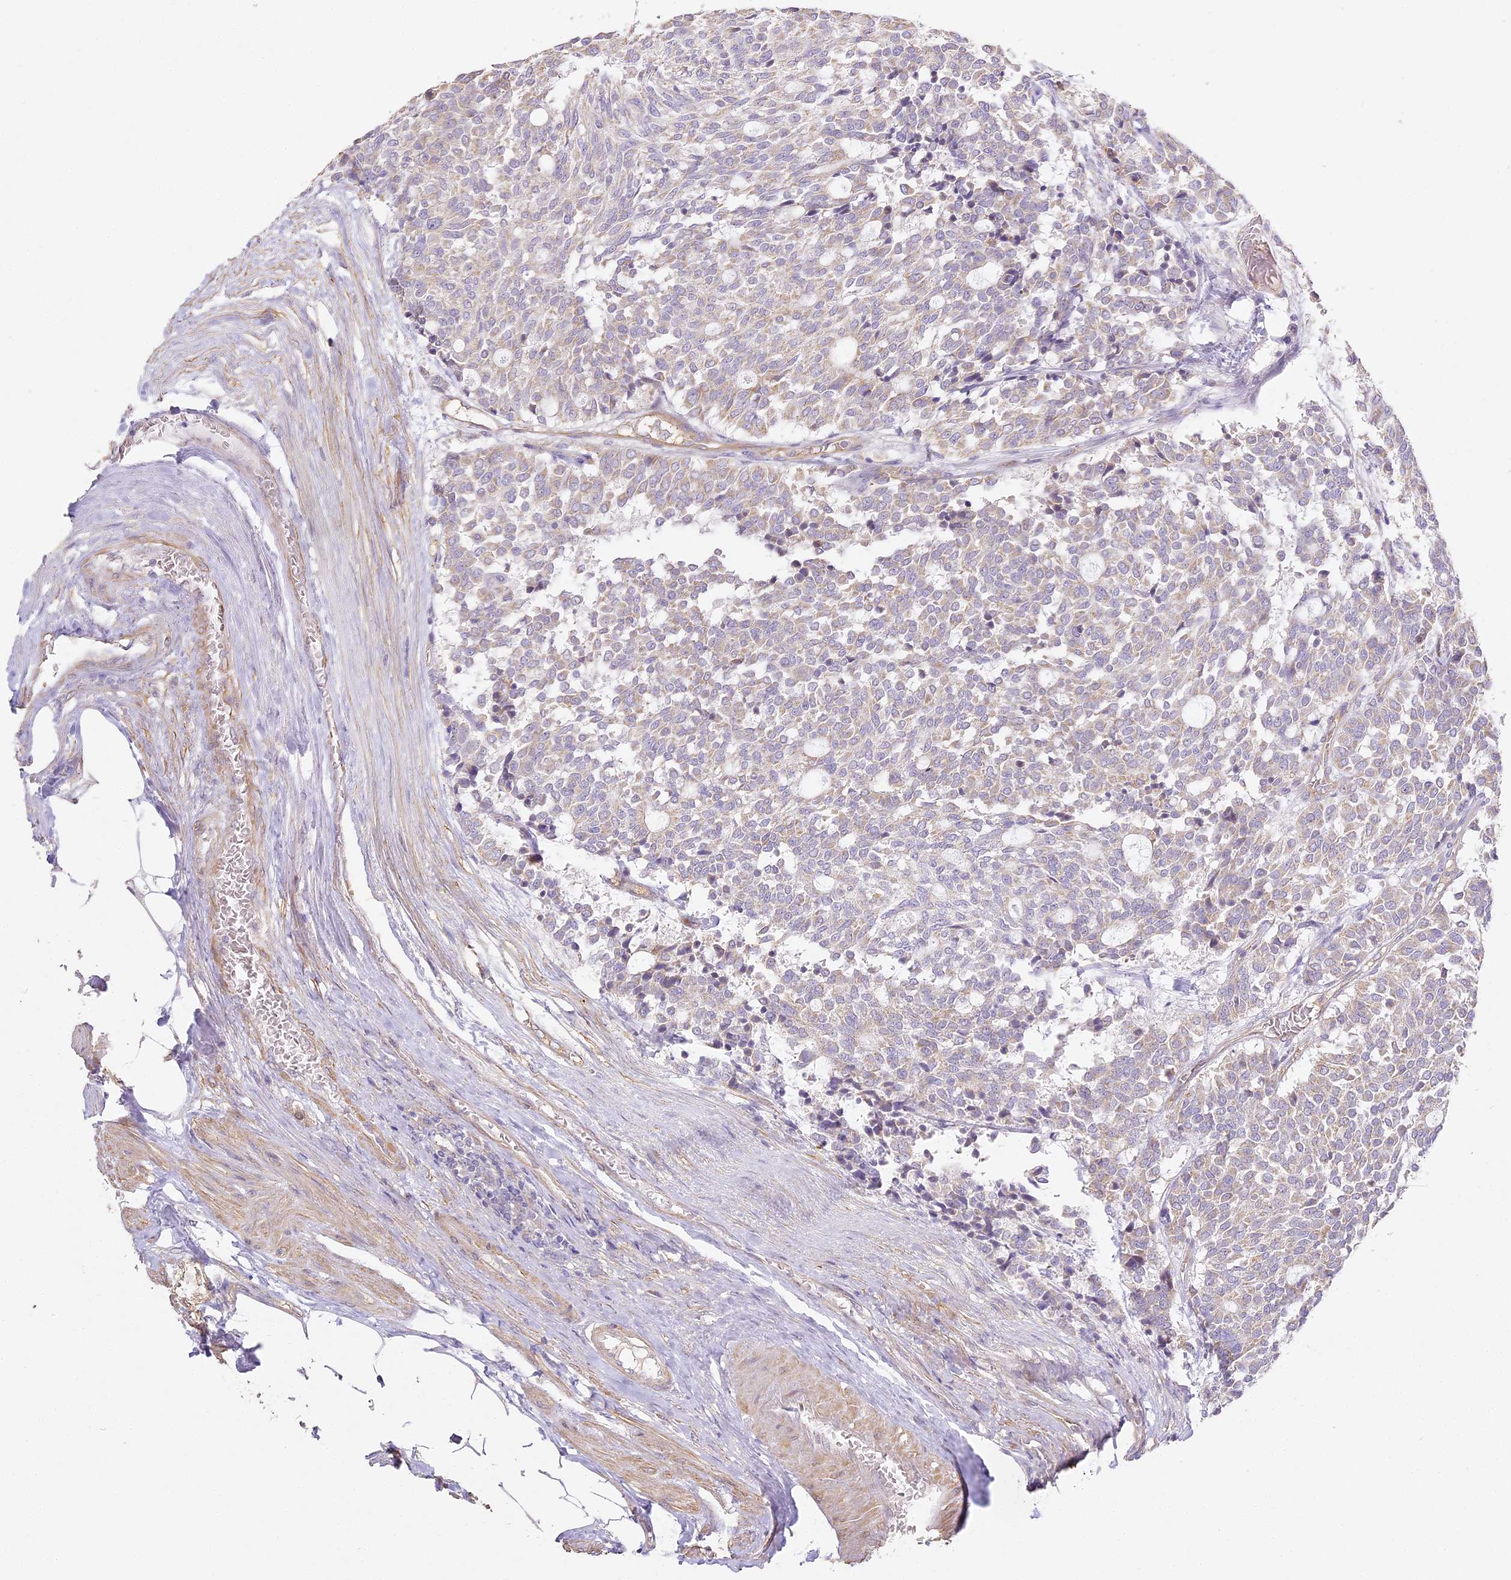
{"staining": {"intensity": "weak", "quantity": "25%-75%", "location": "cytoplasmic/membranous"}, "tissue": "carcinoid", "cell_type": "Tumor cells", "image_type": "cancer", "snomed": [{"axis": "morphology", "description": "Carcinoid, malignant, NOS"}, {"axis": "topography", "description": "Pancreas"}], "caption": "Human carcinoid stained with a protein marker displays weak staining in tumor cells.", "gene": "MED28", "patient": {"sex": "female", "age": 54}}